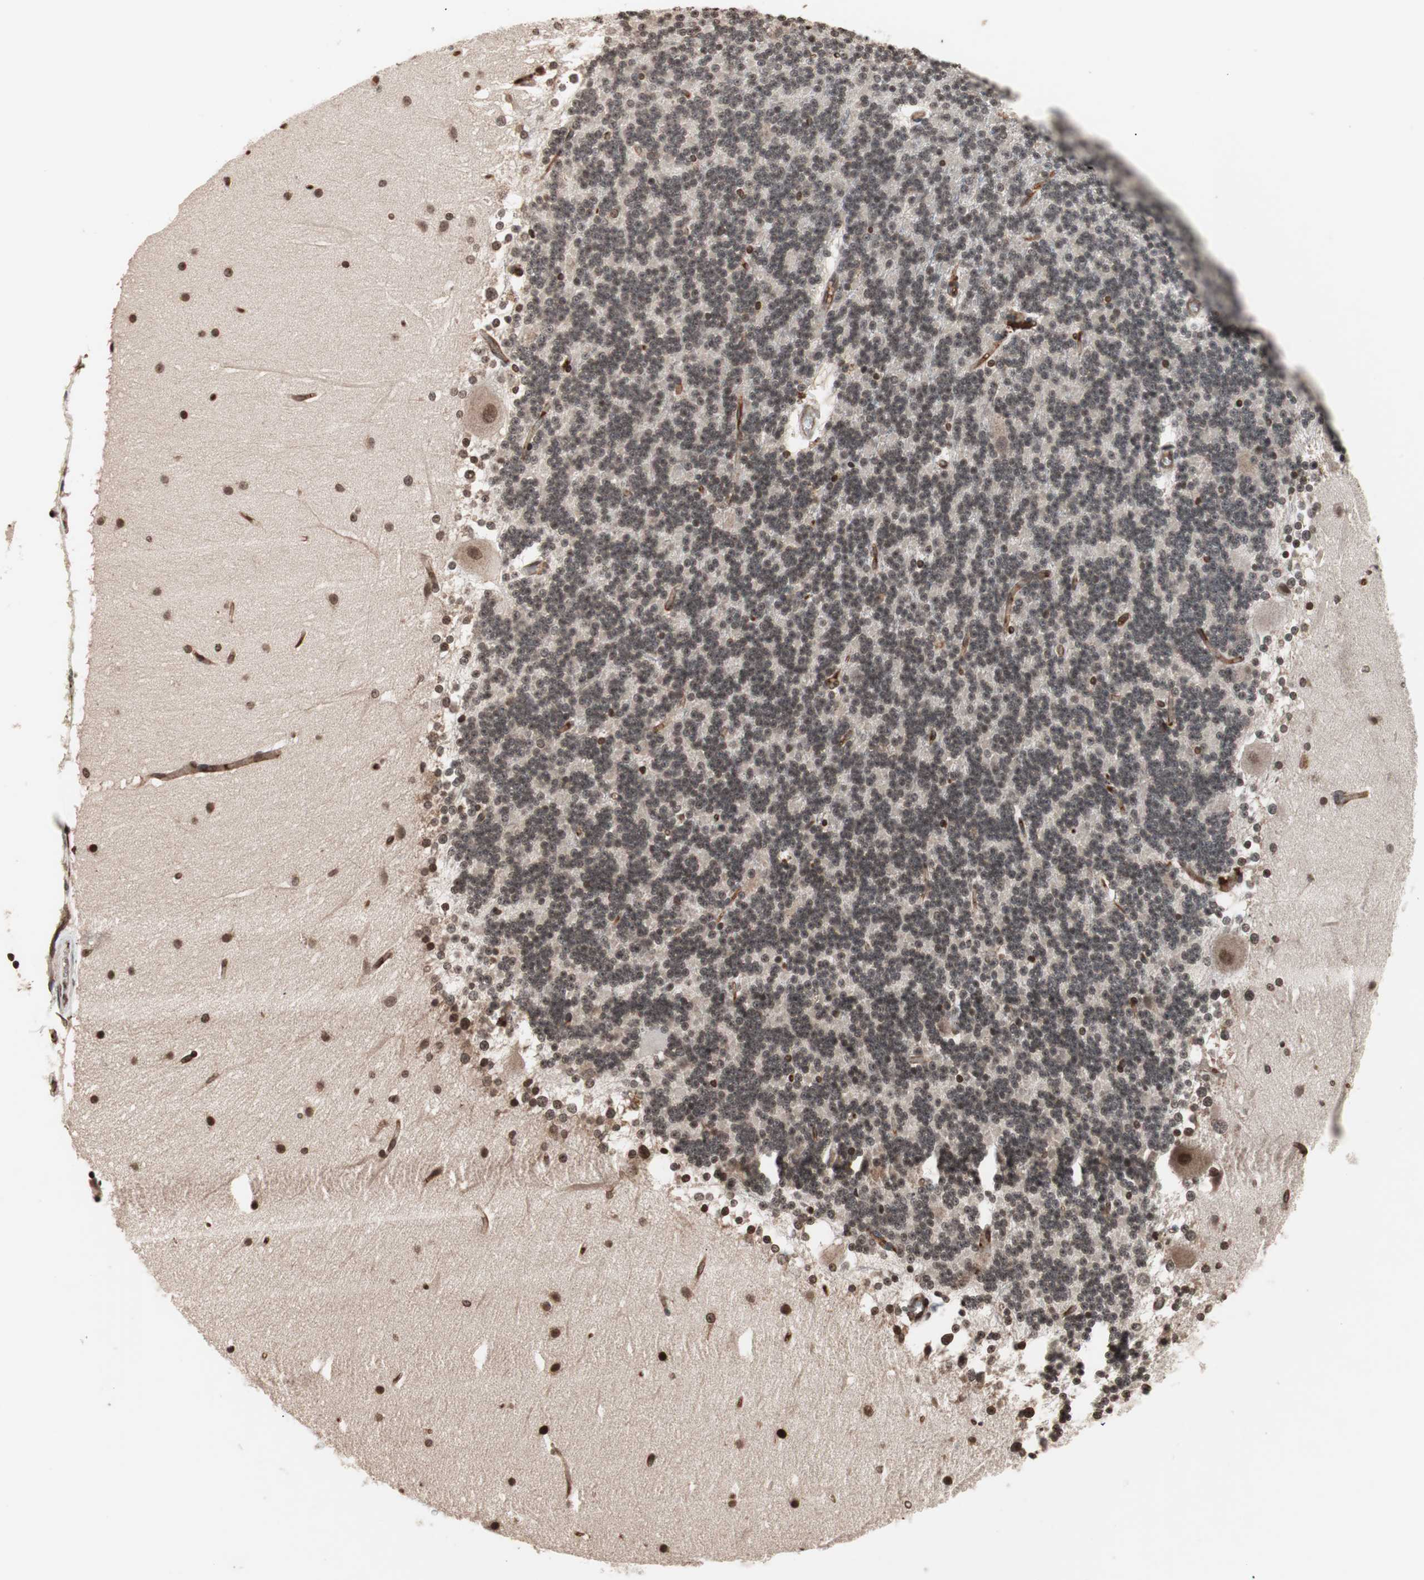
{"staining": {"intensity": "moderate", "quantity": ">75%", "location": "nuclear"}, "tissue": "cerebellum", "cell_type": "Cells in granular layer", "image_type": "normal", "snomed": [{"axis": "morphology", "description": "Normal tissue, NOS"}, {"axis": "topography", "description": "Cerebellum"}], "caption": "Protein expression analysis of benign cerebellum reveals moderate nuclear positivity in about >75% of cells in granular layer. (Stains: DAB in brown, nuclei in blue, Microscopy: brightfield microscopy at high magnification).", "gene": "ZFC3H1", "patient": {"sex": "female", "age": 19}}